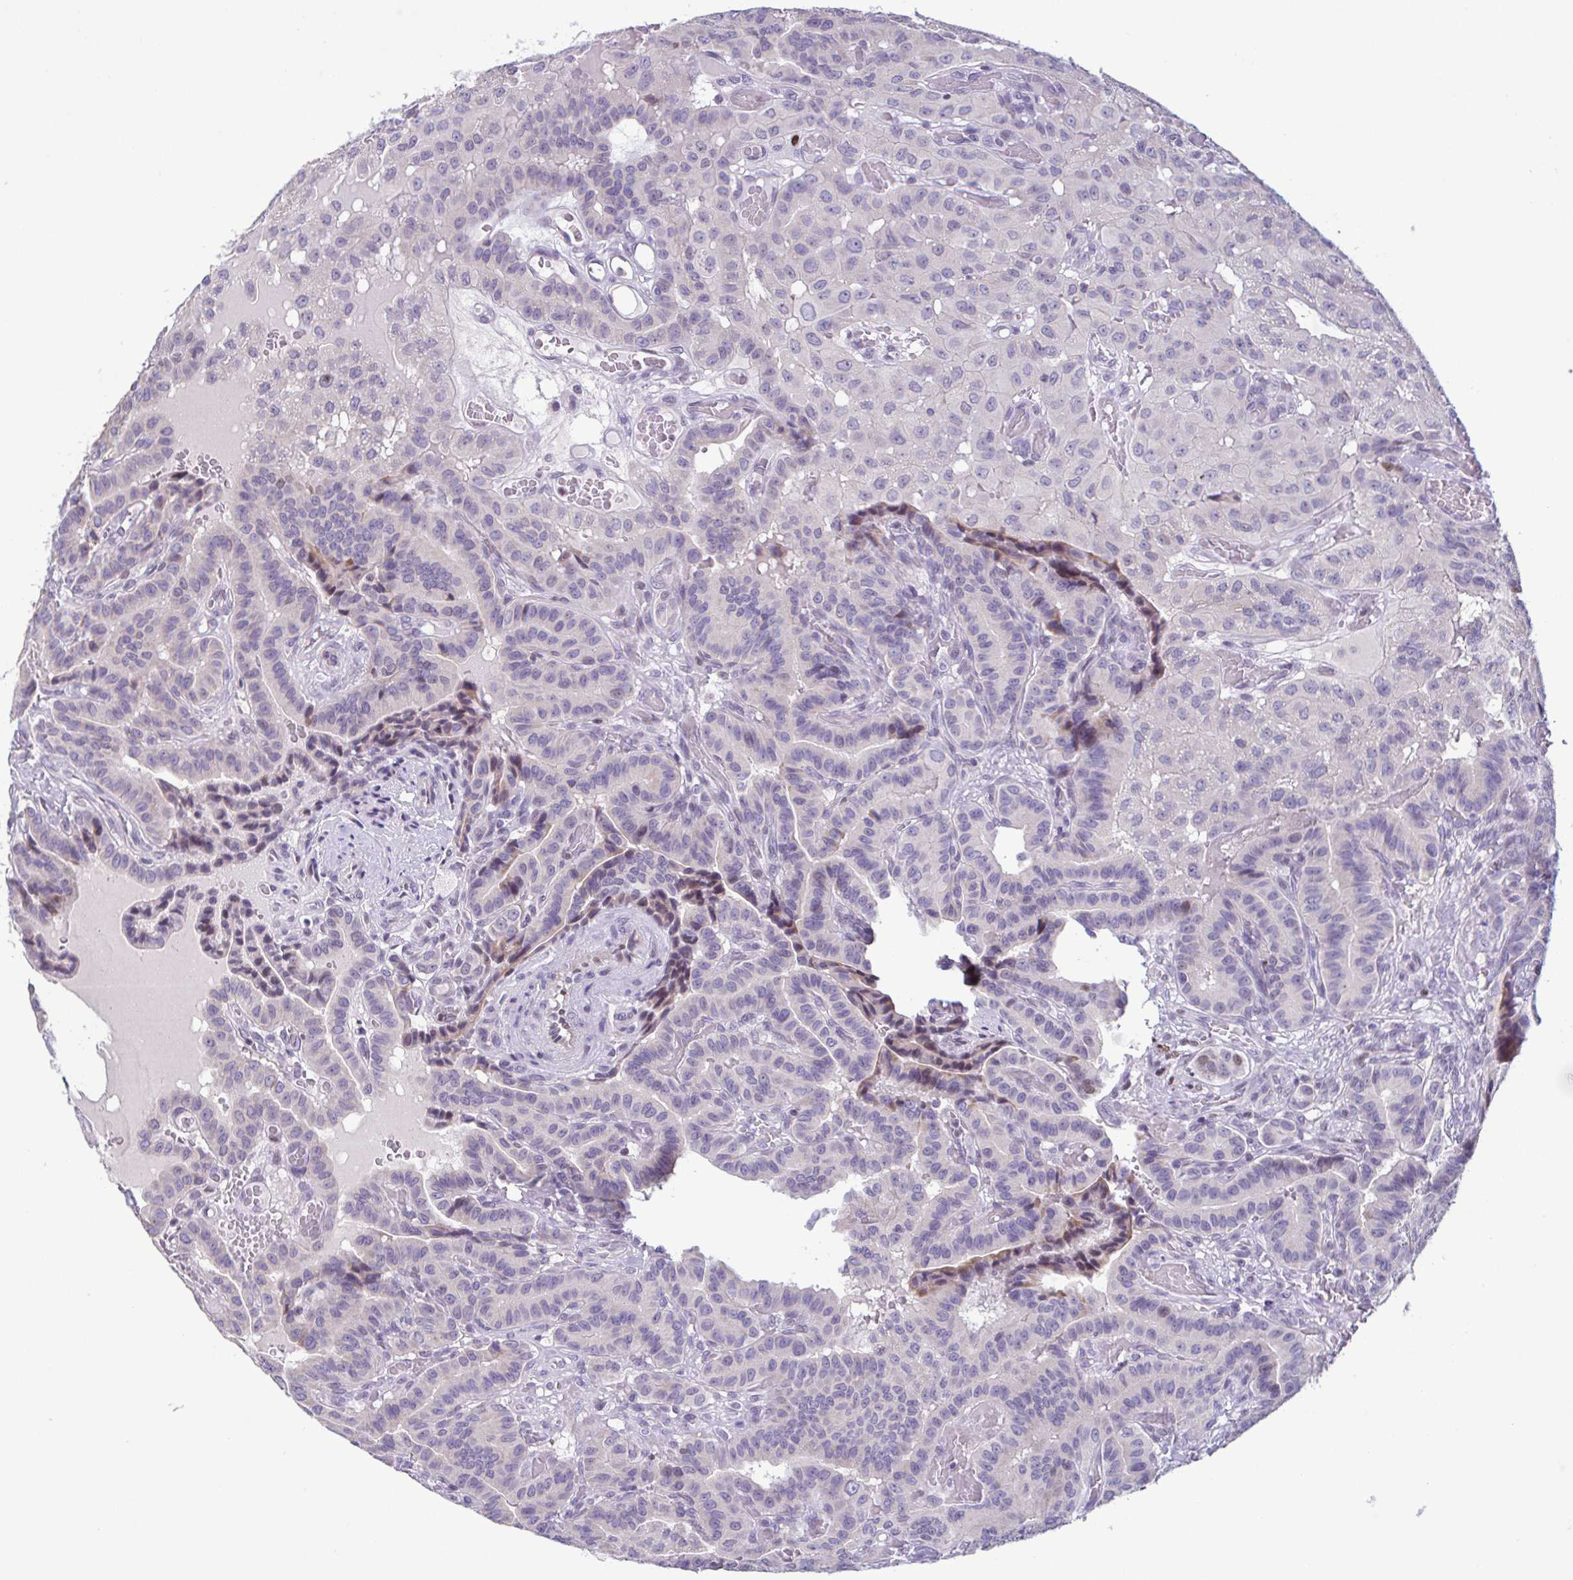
{"staining": {"intensity": "strong", "quantity": "<25%", "location": "nuclear"}, "tissue": "thyroid cancer", "cell_type": "Tumor cells", "image_type": "cancer", "snomed": [{"axis": "morphology", "description": "Papillary adenocarcinoma, NOS"}, {"axis": "morphology", "description": "Papillary adenoma metastatic"}, {"axis": "topography", "description": "Thyroid gland"}], "caption": "Brown immunohistochemical staining in thyroid cancer reveals strong nuclear positivity in approximately <25% of tumor cells.", "gene": "IRF1", "patient": {"sex": "male", "age": 87}}